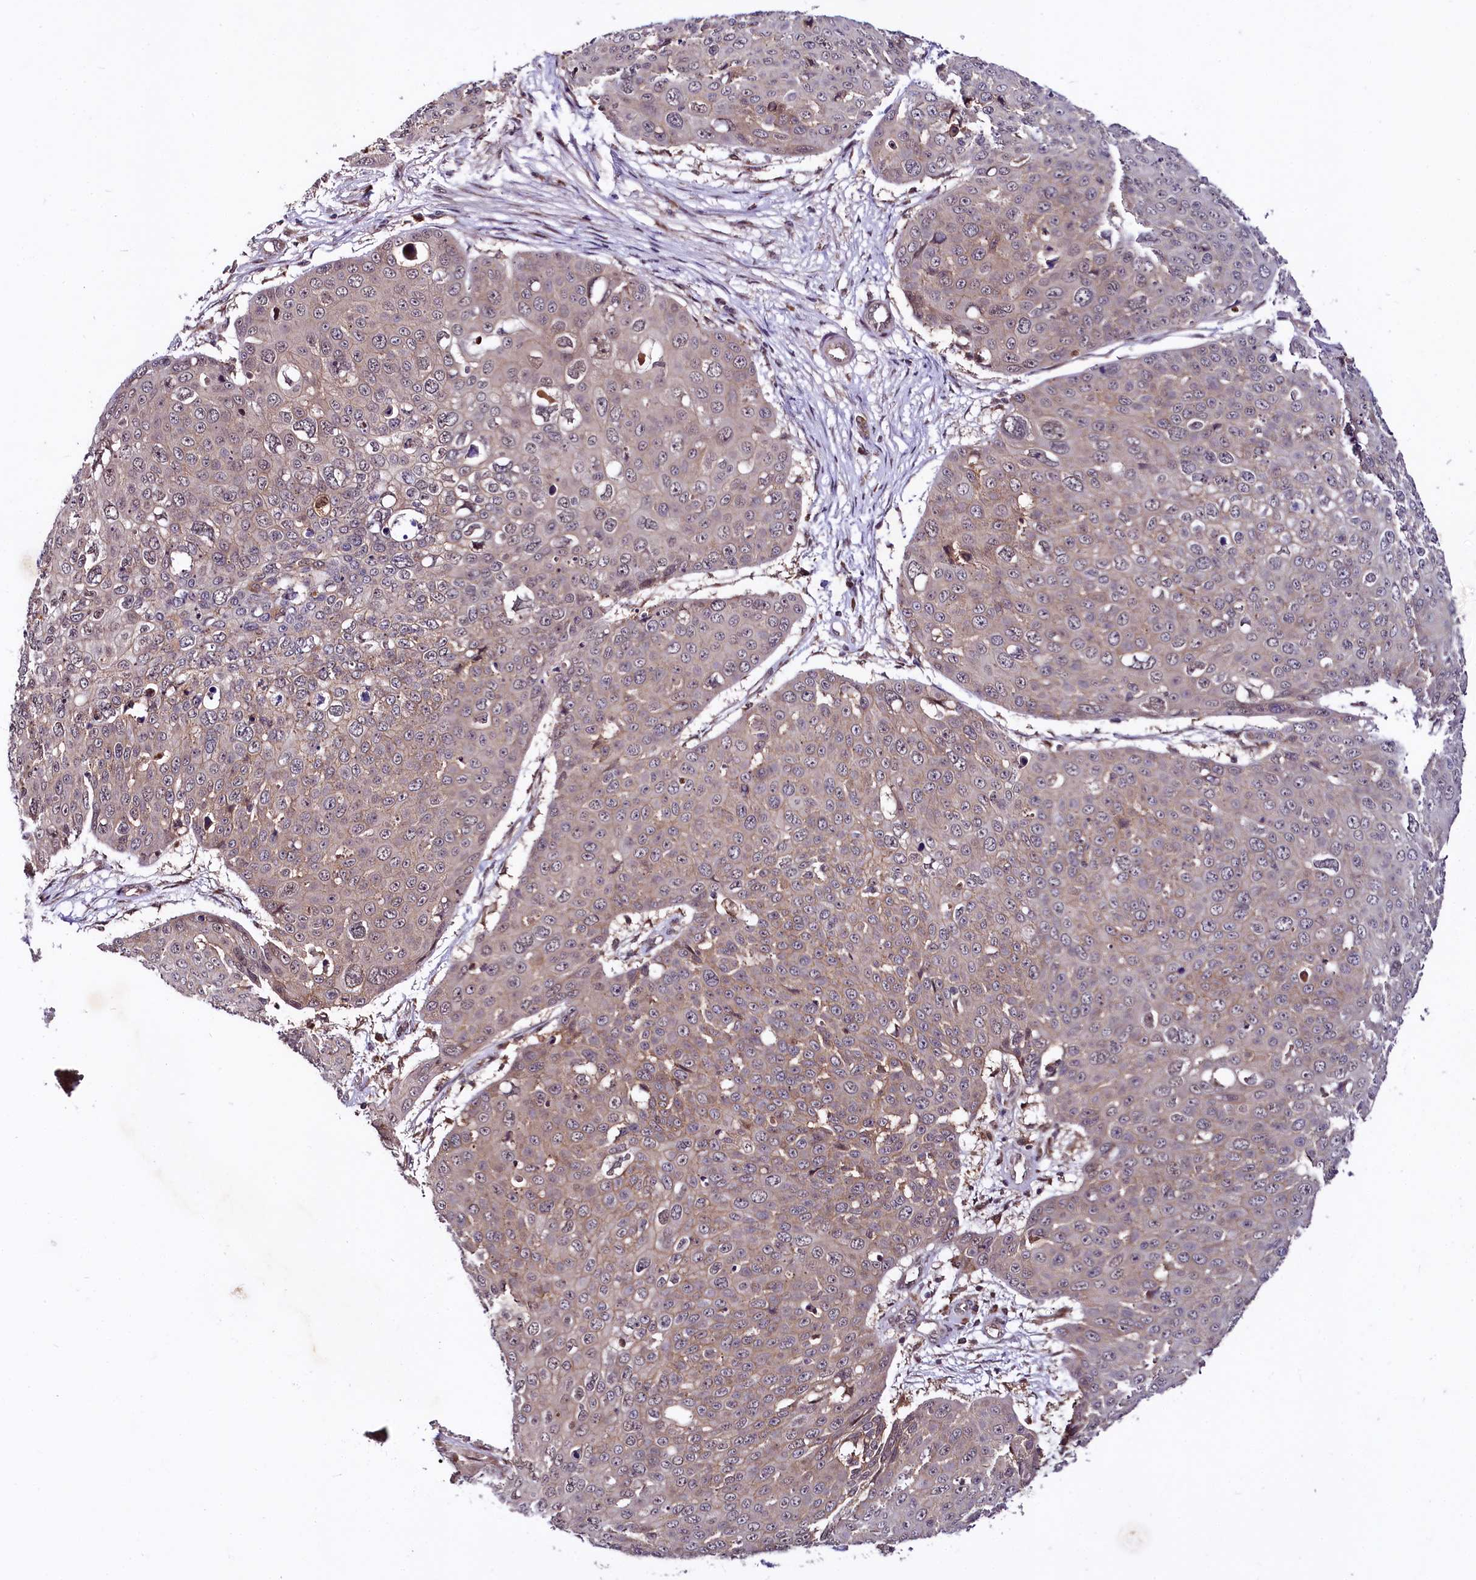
{"staining": {"intensity": "weak", "quantity": "25%-75%", "location": "cytoplasmic/membranous"}, "tissue": "skin cancer", "cell_type": "Tumor cells", "image_type": "cancer", "snomed": [{"axis": "morphology", "description": "Squamous cell carcinoma, NOS"}, {"axis": "topography", "description": "Skin"}], "caption": "The micrograph displays a brown stain indicating the presence of a protein in the cytoplasmic/membranous of tumor cells in skin squamous cell carcinoma.", "gene": "UBE3A", "patient": {"sex": "male", "age": 71}}